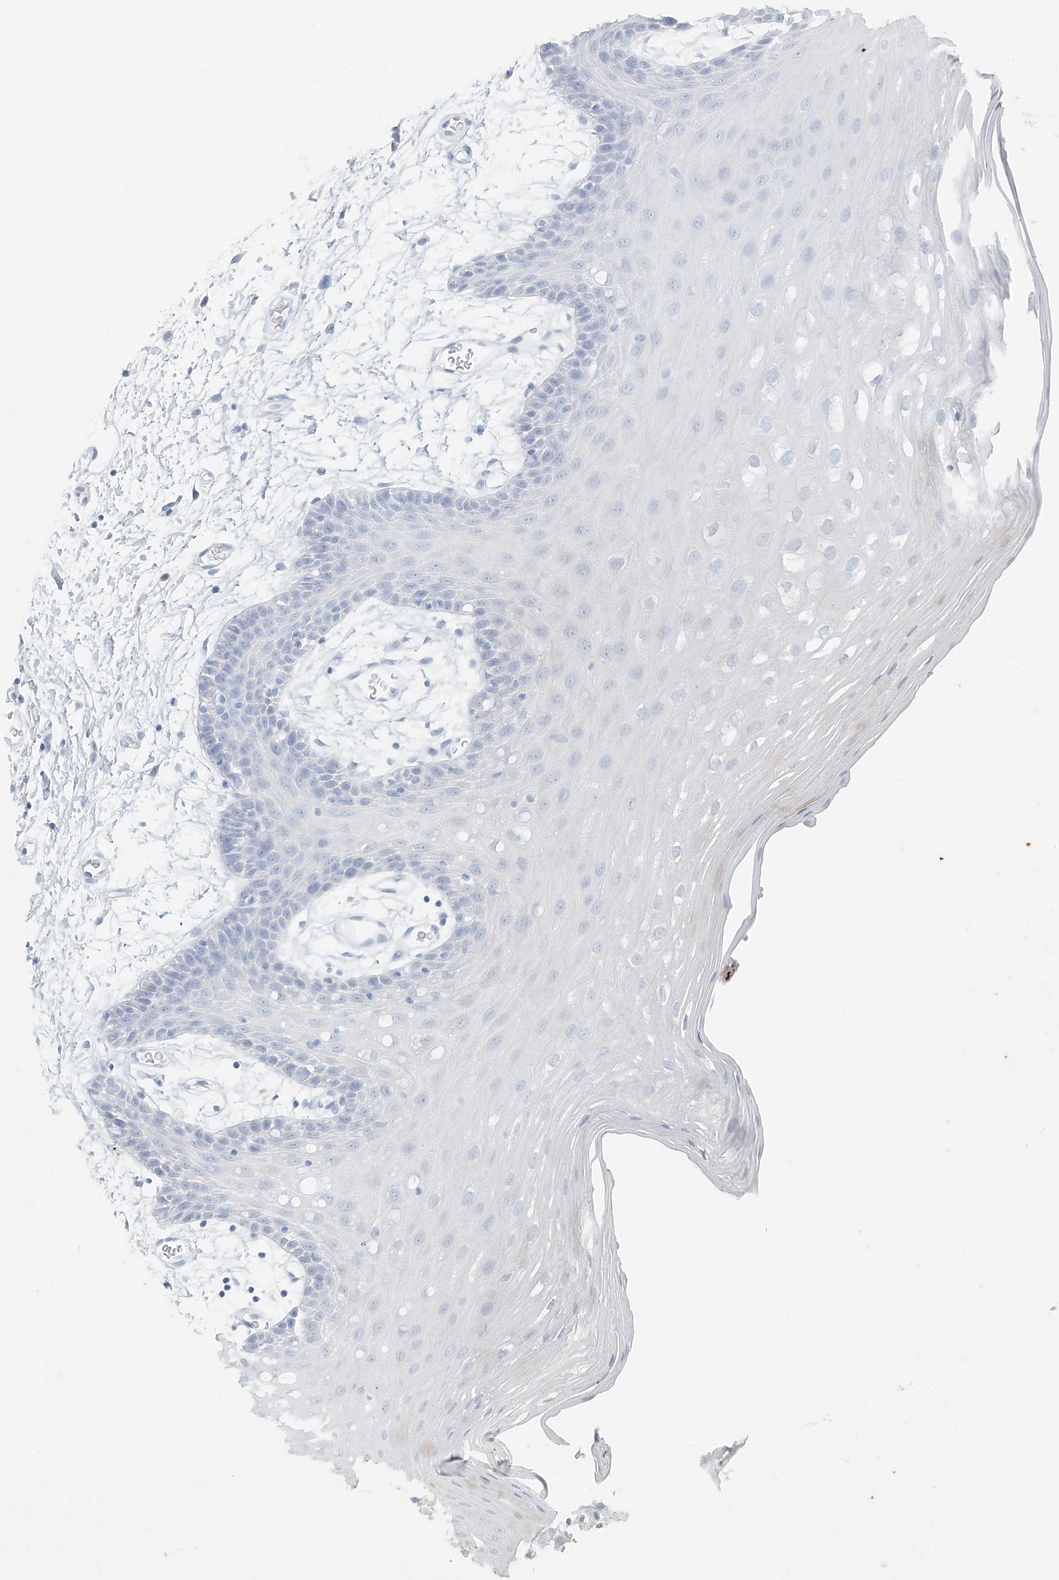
{"staining": {"intensity": "negative", "quantity": "none", "location": "none"}, "tissue": "oral mucosa", "cell_type": "Squamous epithelial cells", "image_type": "normal", "snomed": [{"axis": "morphology", "description": "Normal tissue, NOS"}, {"axis": "topography", "description": "Skeletal muscle"}, {"axis": "topography", "description": "Oral tissue"}, {"axis": "topography", "description": "Salivary gland"}, {"axis": "topography", "description": "Peripheral nerve tissue"}], "caption": "The image shows no staining of squamous epithelial cells in normal oral mucosa. Brightfield microscopy of immunohistochemistry (IHC) stained with DAB (brown) and hematoxylin (blue), captured at high magnification.", "gene": "CX3CR1", "patient": {"sex": "male", "age": 54}}